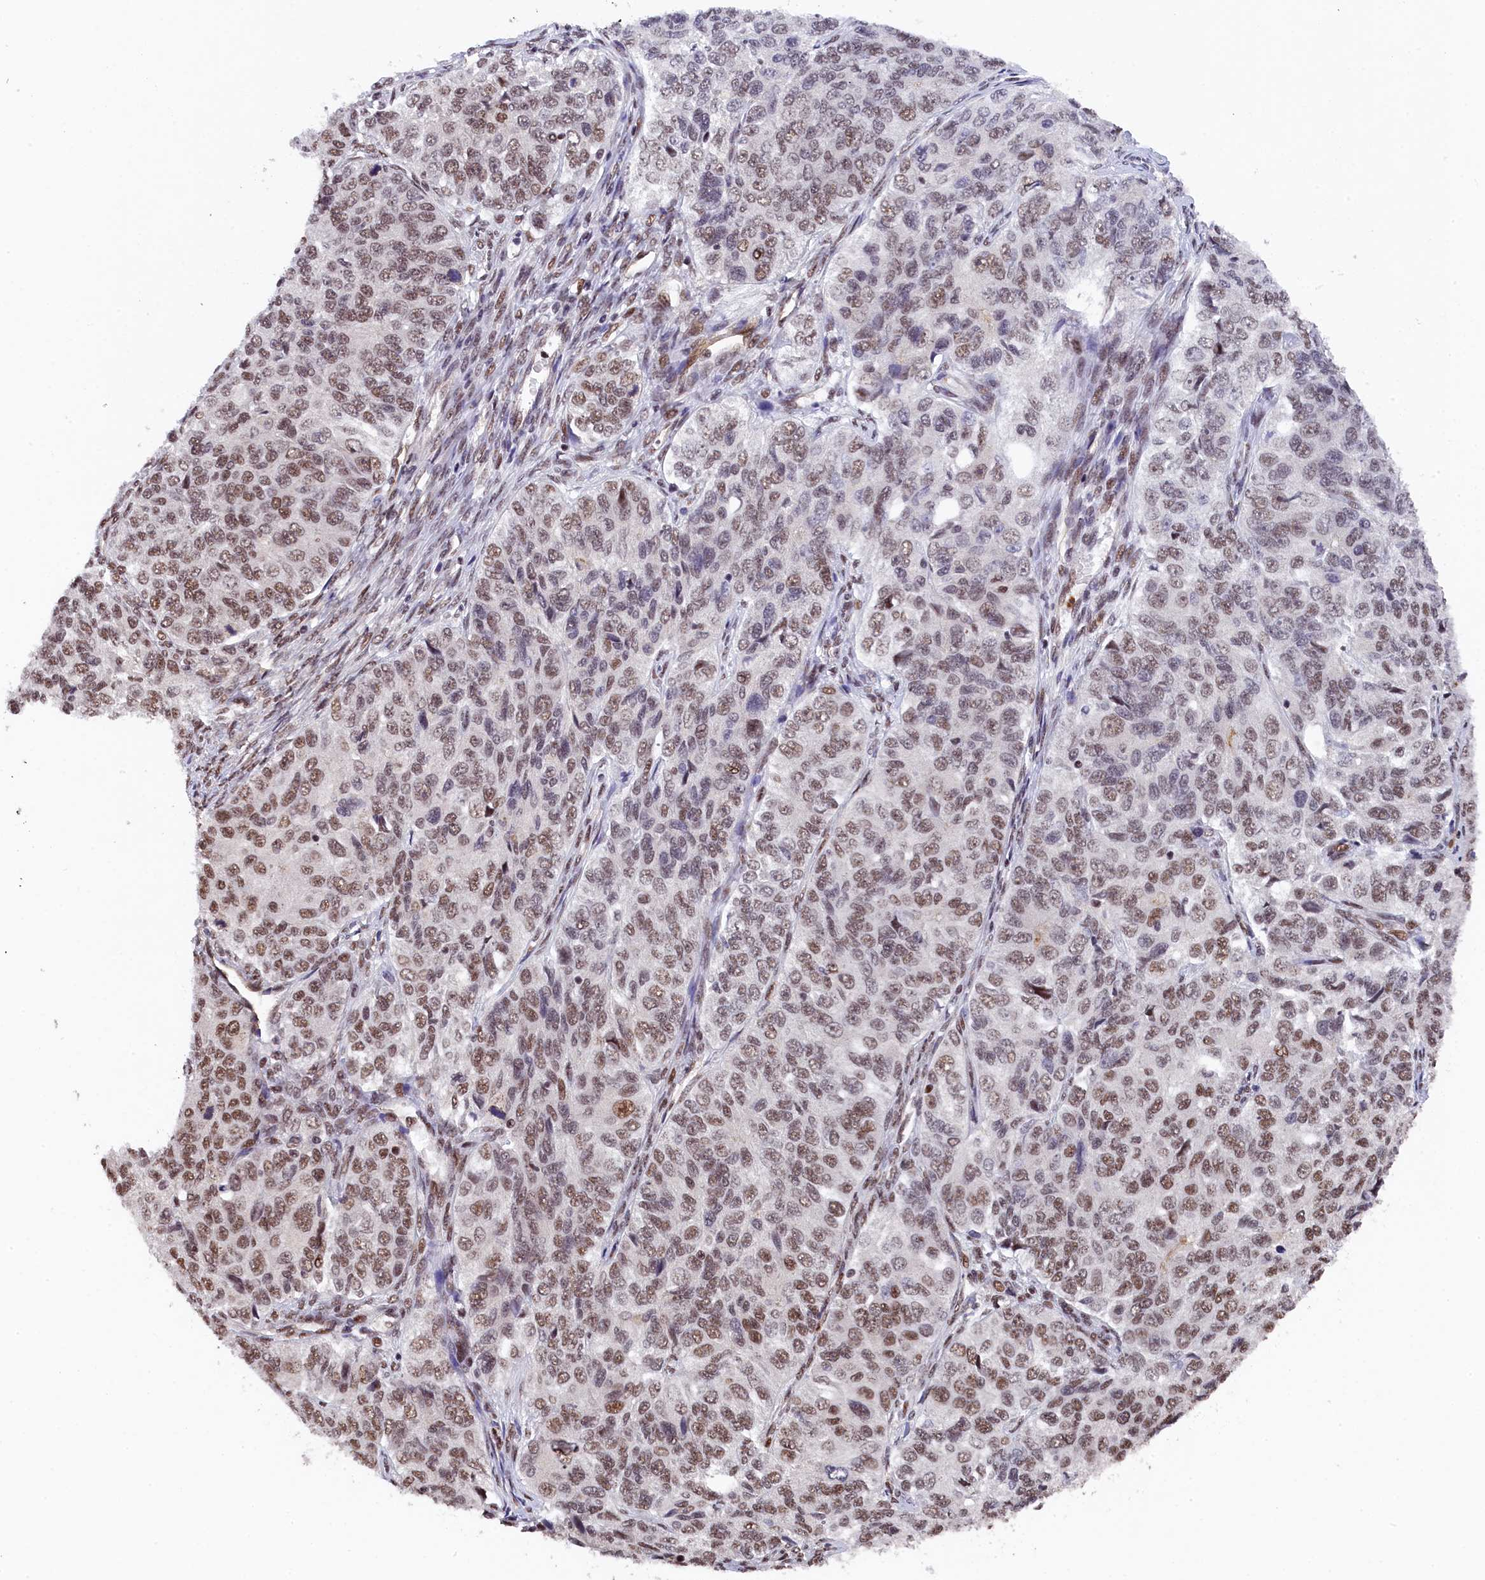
{"staining": {"intensity": "moderate", "quantity": ">75%", "location": "nuclear"}, "tissue": "ovarian cancer", "cell_type": "Tumor cells", "image_type": "cancer", "snomed": [{"axis": "morphology", "description": "Carcinoma, endometroid"}, {"axis": "topography", "description": "Ovary"}], "caption": "Human ovarian cancer (endometroid carcinoma) stained with a brown dye exhibits moderate nuclear positive positivity in approximately >75% of tumor cells.", "gene": "ADIG", "patient": {"sex": "female", "age": 51}}